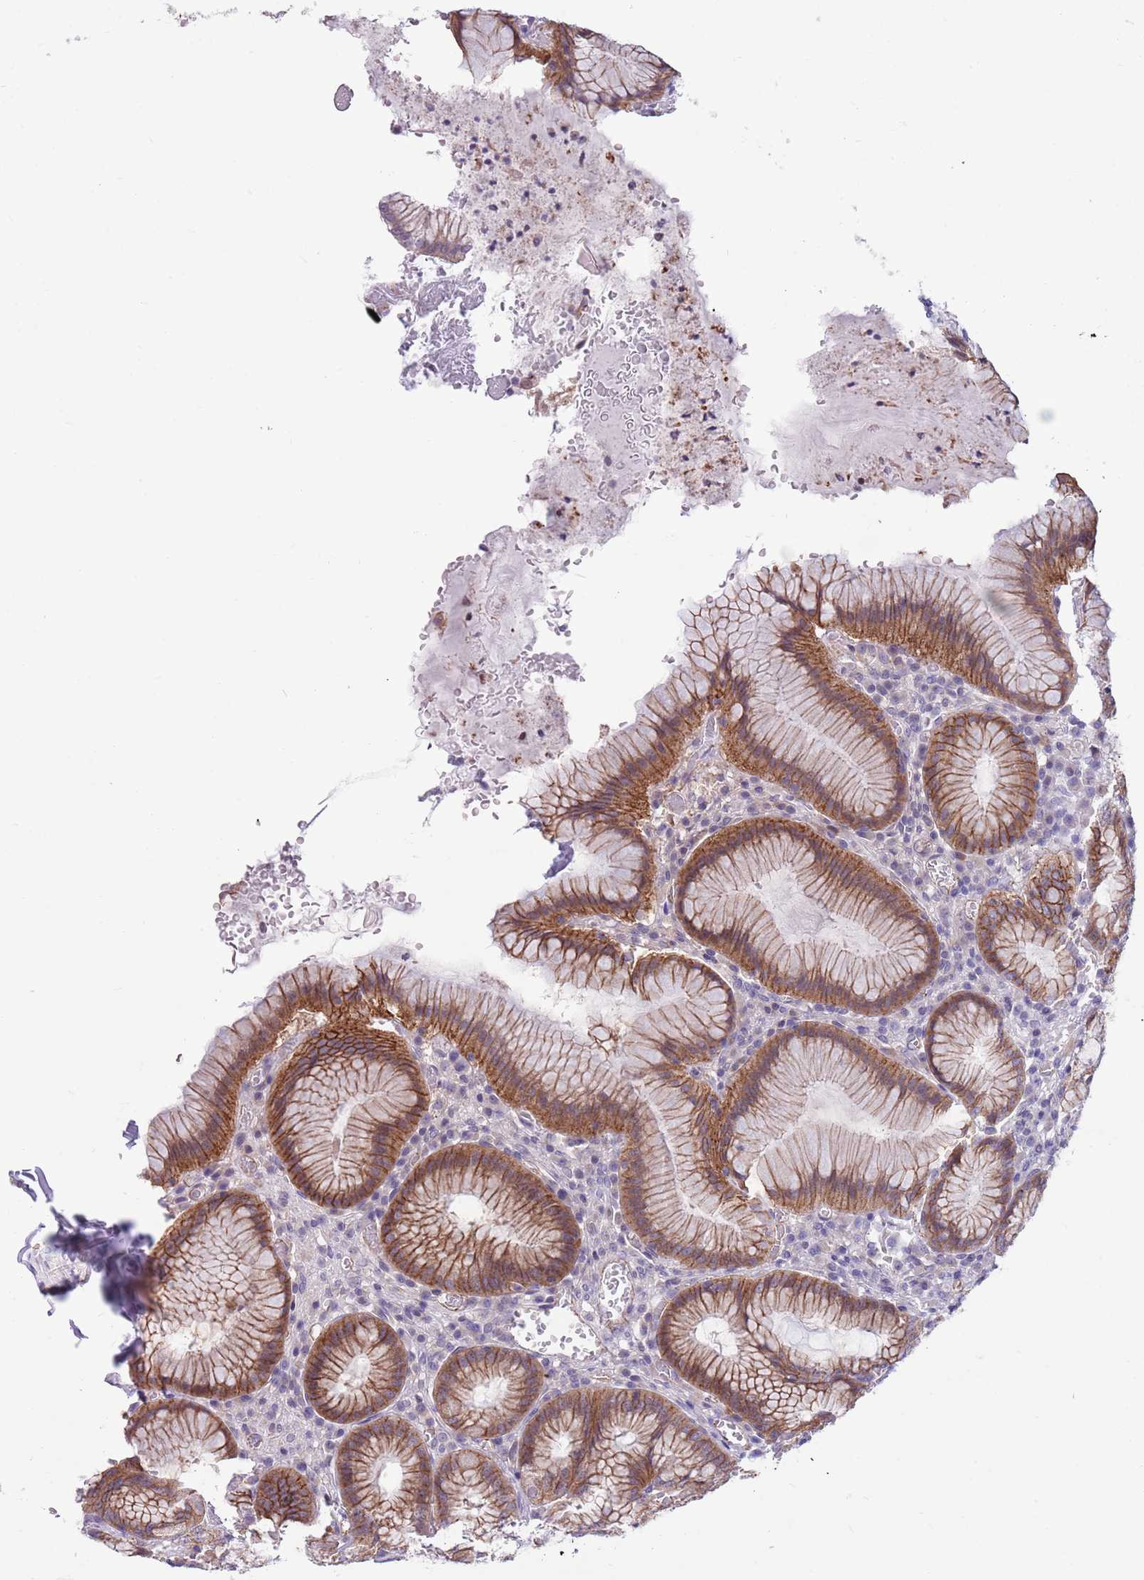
{"staining": {"intensity": "moderate", "quantity": ">75%", "location": "cytoplasmic/membranous"}, "tissue": "stomach", "cell_type": "Glandular cells", "image_type": "normal", "snomed": [{"axis": "morphology", "description": "Normal tissue, NOS"}, {"axis": "topography", "description": "Stomach"}], "caption": "IHC staining of unremarkable stomach, which shows medium levels of moderate cytoplasmic/membranous staining in approximately >75% of glandular cells indicating moderate cytoplasmic/membranous protein staining. The staining was performed using DAB (3,3'-diaminobenzidine) (brown) for protein detection and nuclei were counterstained in hematoxylin (blue).", "gene": "PARP8", "patient": {"sex": "male", "age": 55}}